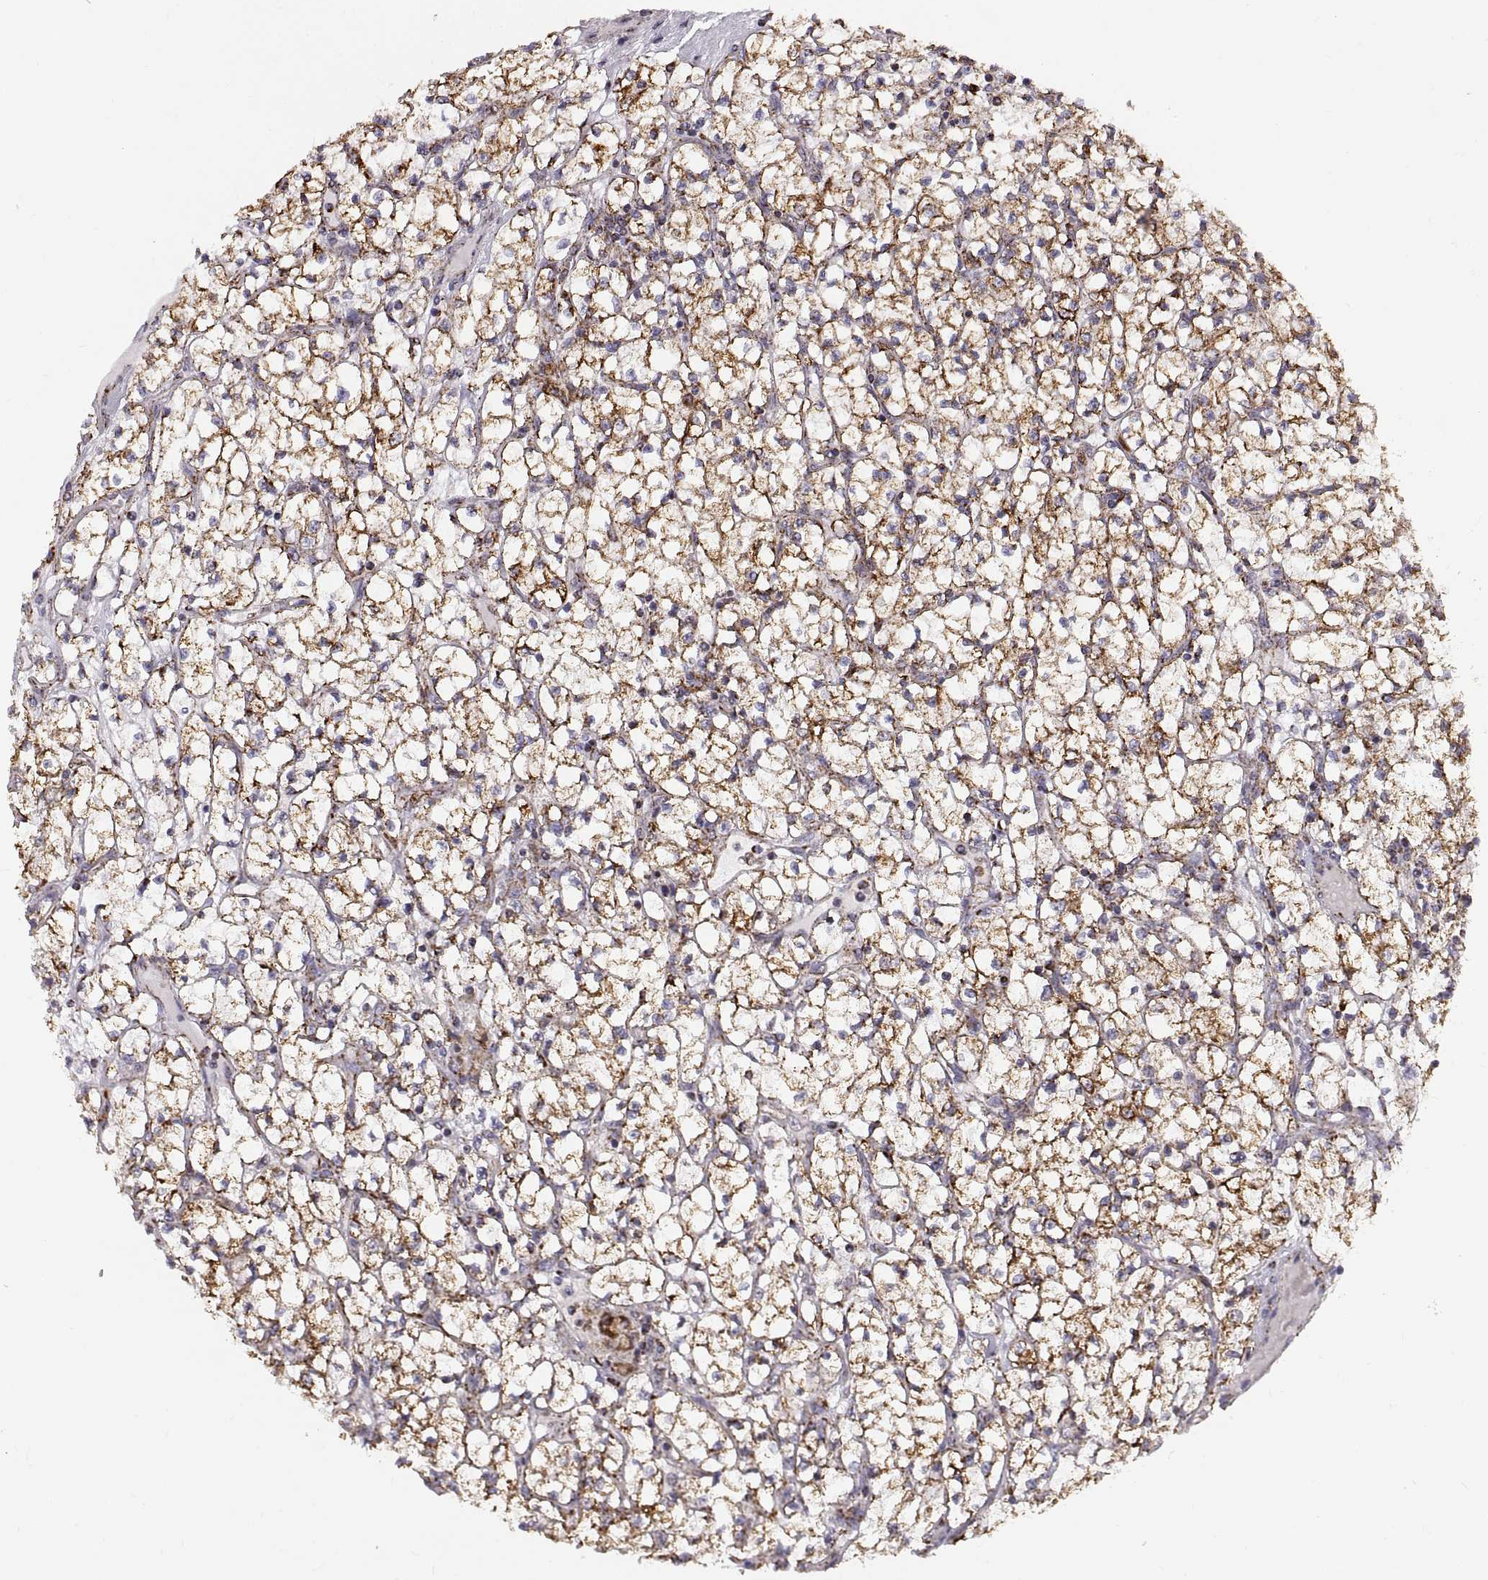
{"staining": {"intensity": "strong", "quantity": ">75%", "location": "cytoplasmic/membranous"}, "tissue": "renal cancer", "cell_type": "Tumor cells", "image_type": "cancer", "snomed": [{"axis": "morphology", "description": "Adenocarcinoma, NOS"}, {"axis": "topography", "description": "Kidney"}], "caption": "Protein staining by immunohistochemistry demonstrates strong cytoplasmic/membranous positivity in about >75% of tumor cells in adenocarcinoma (renal).", "gene": "ARSD", "patient": {"sex": "female", "age": 64}}